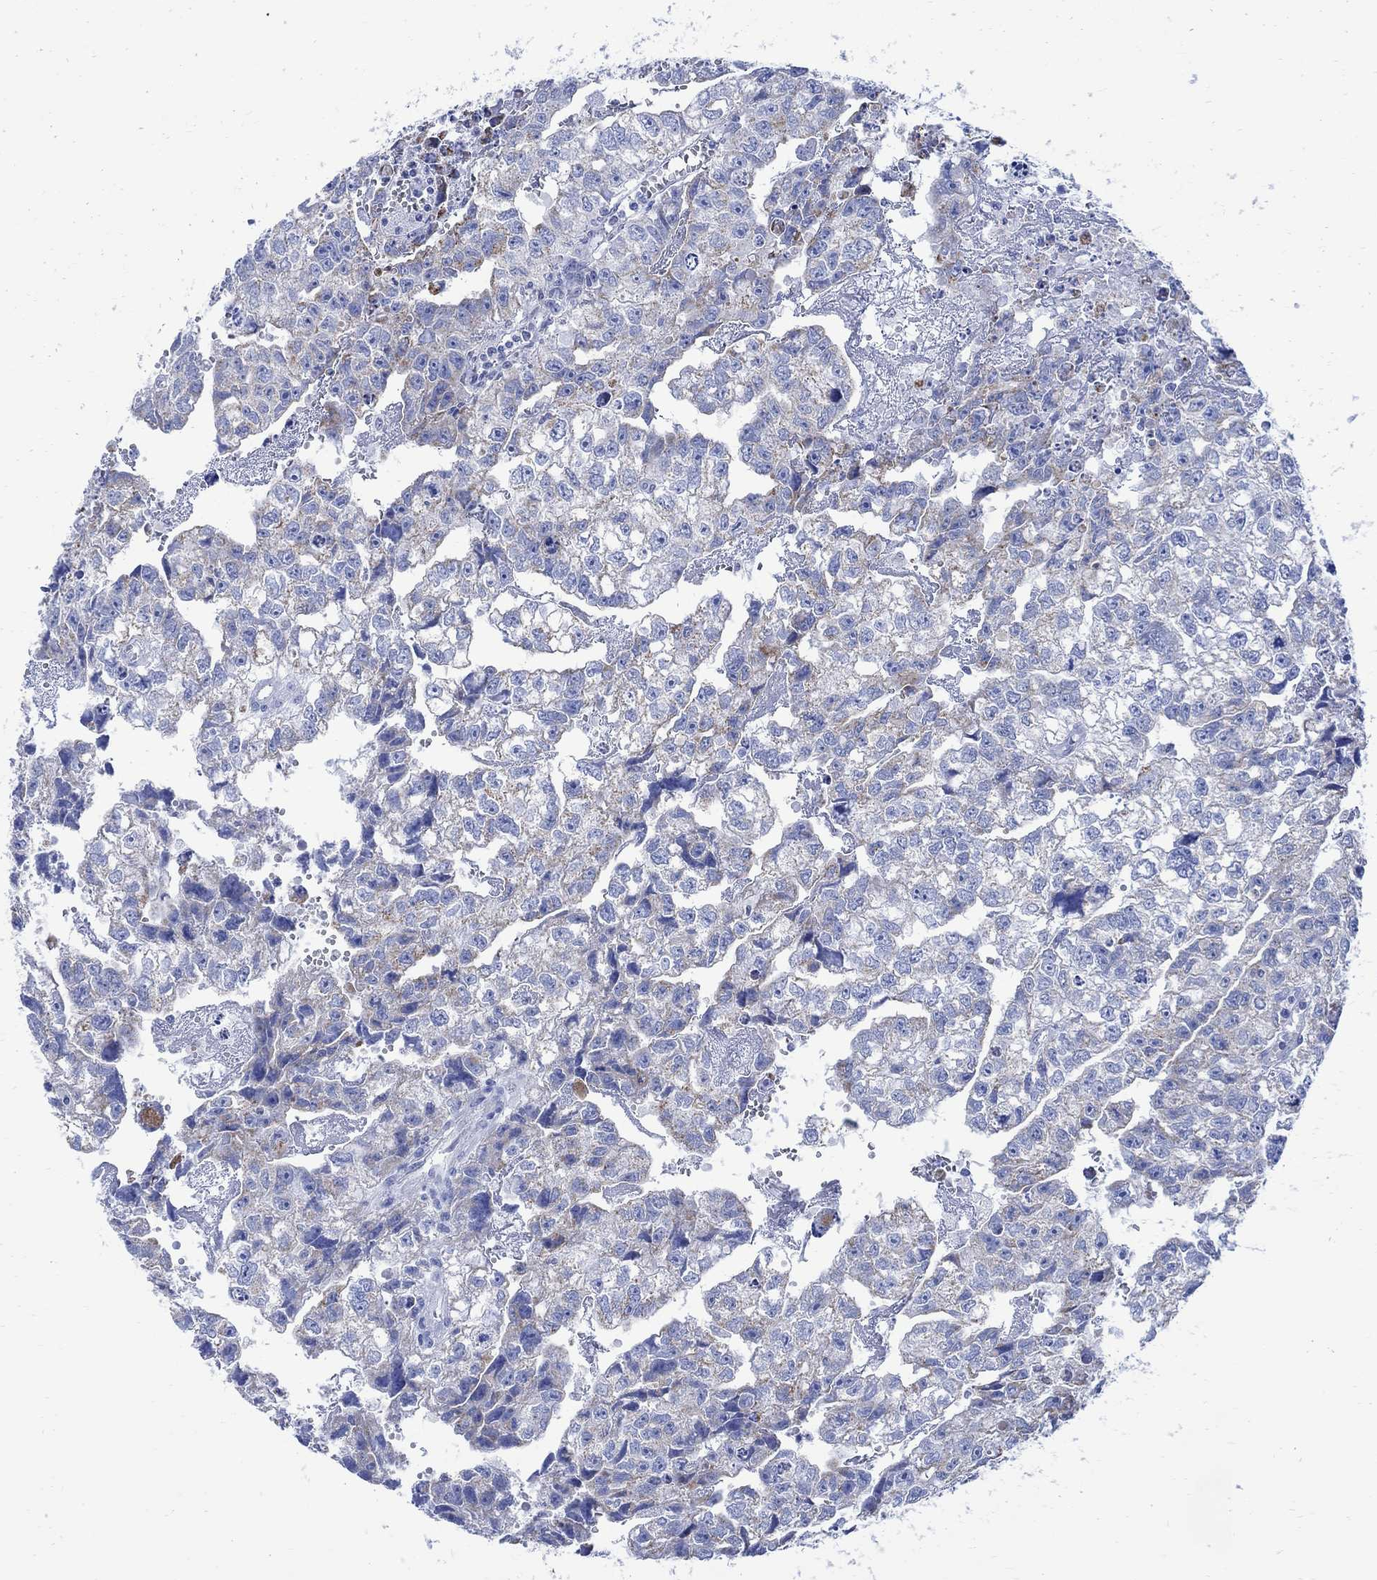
{"staining": {"intensity": "weak", "quantity": "25%-75%", "location": "cytoplasmic/membranous"}, "tissue": "testis cancer", "cell_type": "Tumor cells", "image_type": "cancer", "snomed": [{"axis": "morphology", "description": "Carcinoma, Embryonal, NOS"}, {"axis": "morphology", "description": "Teratoma, malignant, NOS"}, {"axis": "topography", "description": "Testis"}], "caption": "This photomicrograph displays immunohistochemistry staining of testis malignant teratoma, with low weak cytoplasmic/membranous positivity in approximately 25%-75% of tumor cells.", "gene": "CPLX2", "patient": {"sex": "male", "age": 44}}